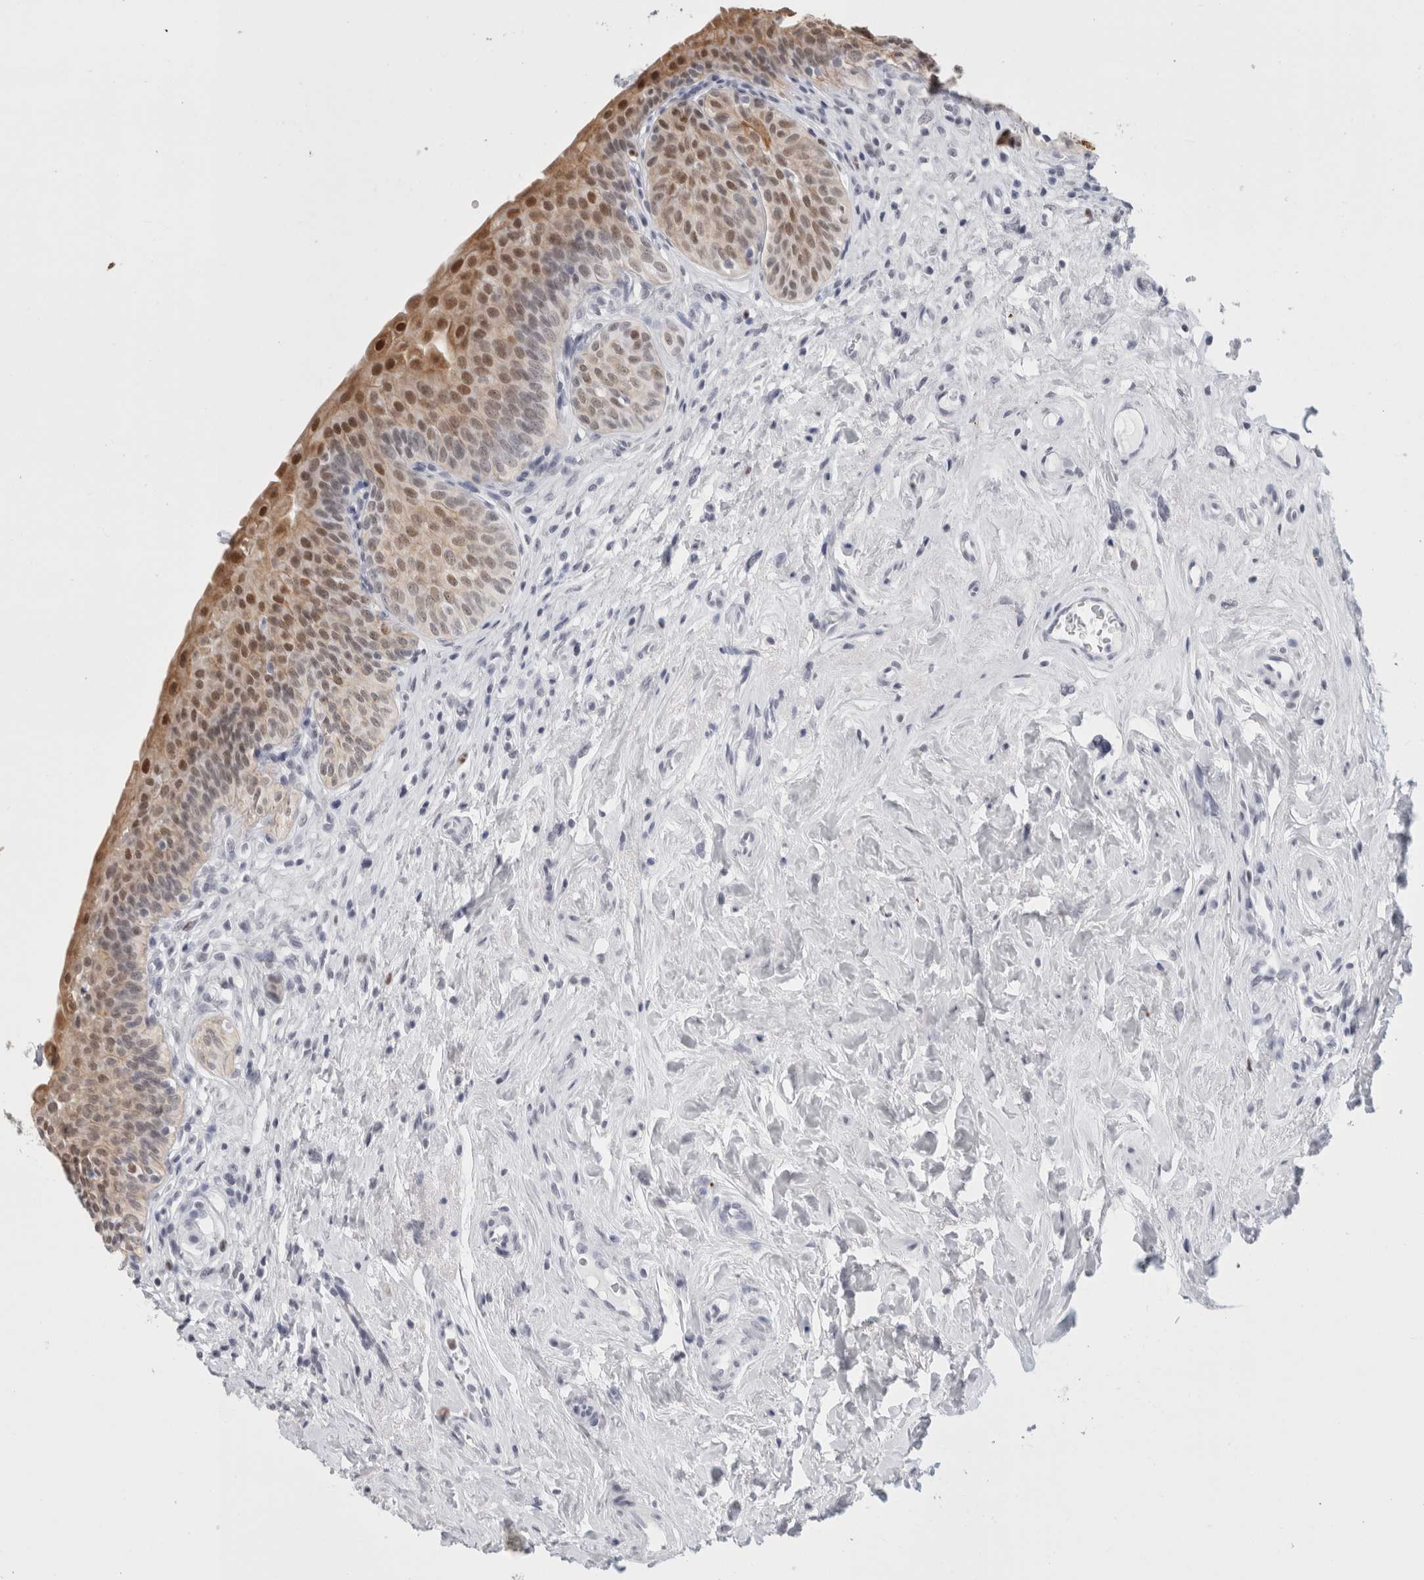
{"staining": {"intensity": "moderate", "quantity": "25%-75%", "location": "cytoplasmic/membranous,nuclear"}, "tissue": "urinary bladder", "cell_type": "Urothelial cells", "image_type": "normal", "snomed": [{"axis": "morphology", "description": "Normal tissue, NOS"}, {"axis": "topography", "description": "Urinary bladder"}], "caption": "Urothelial cells demonstrate moderate cytoplasmic/membranous,nuclear positivity in about 25%-75% of cells in benign urinary bladder. Nuclei are stained in blue.", "gene": "SMARCC1", "patient": {"sex": "male", "age": 83}}